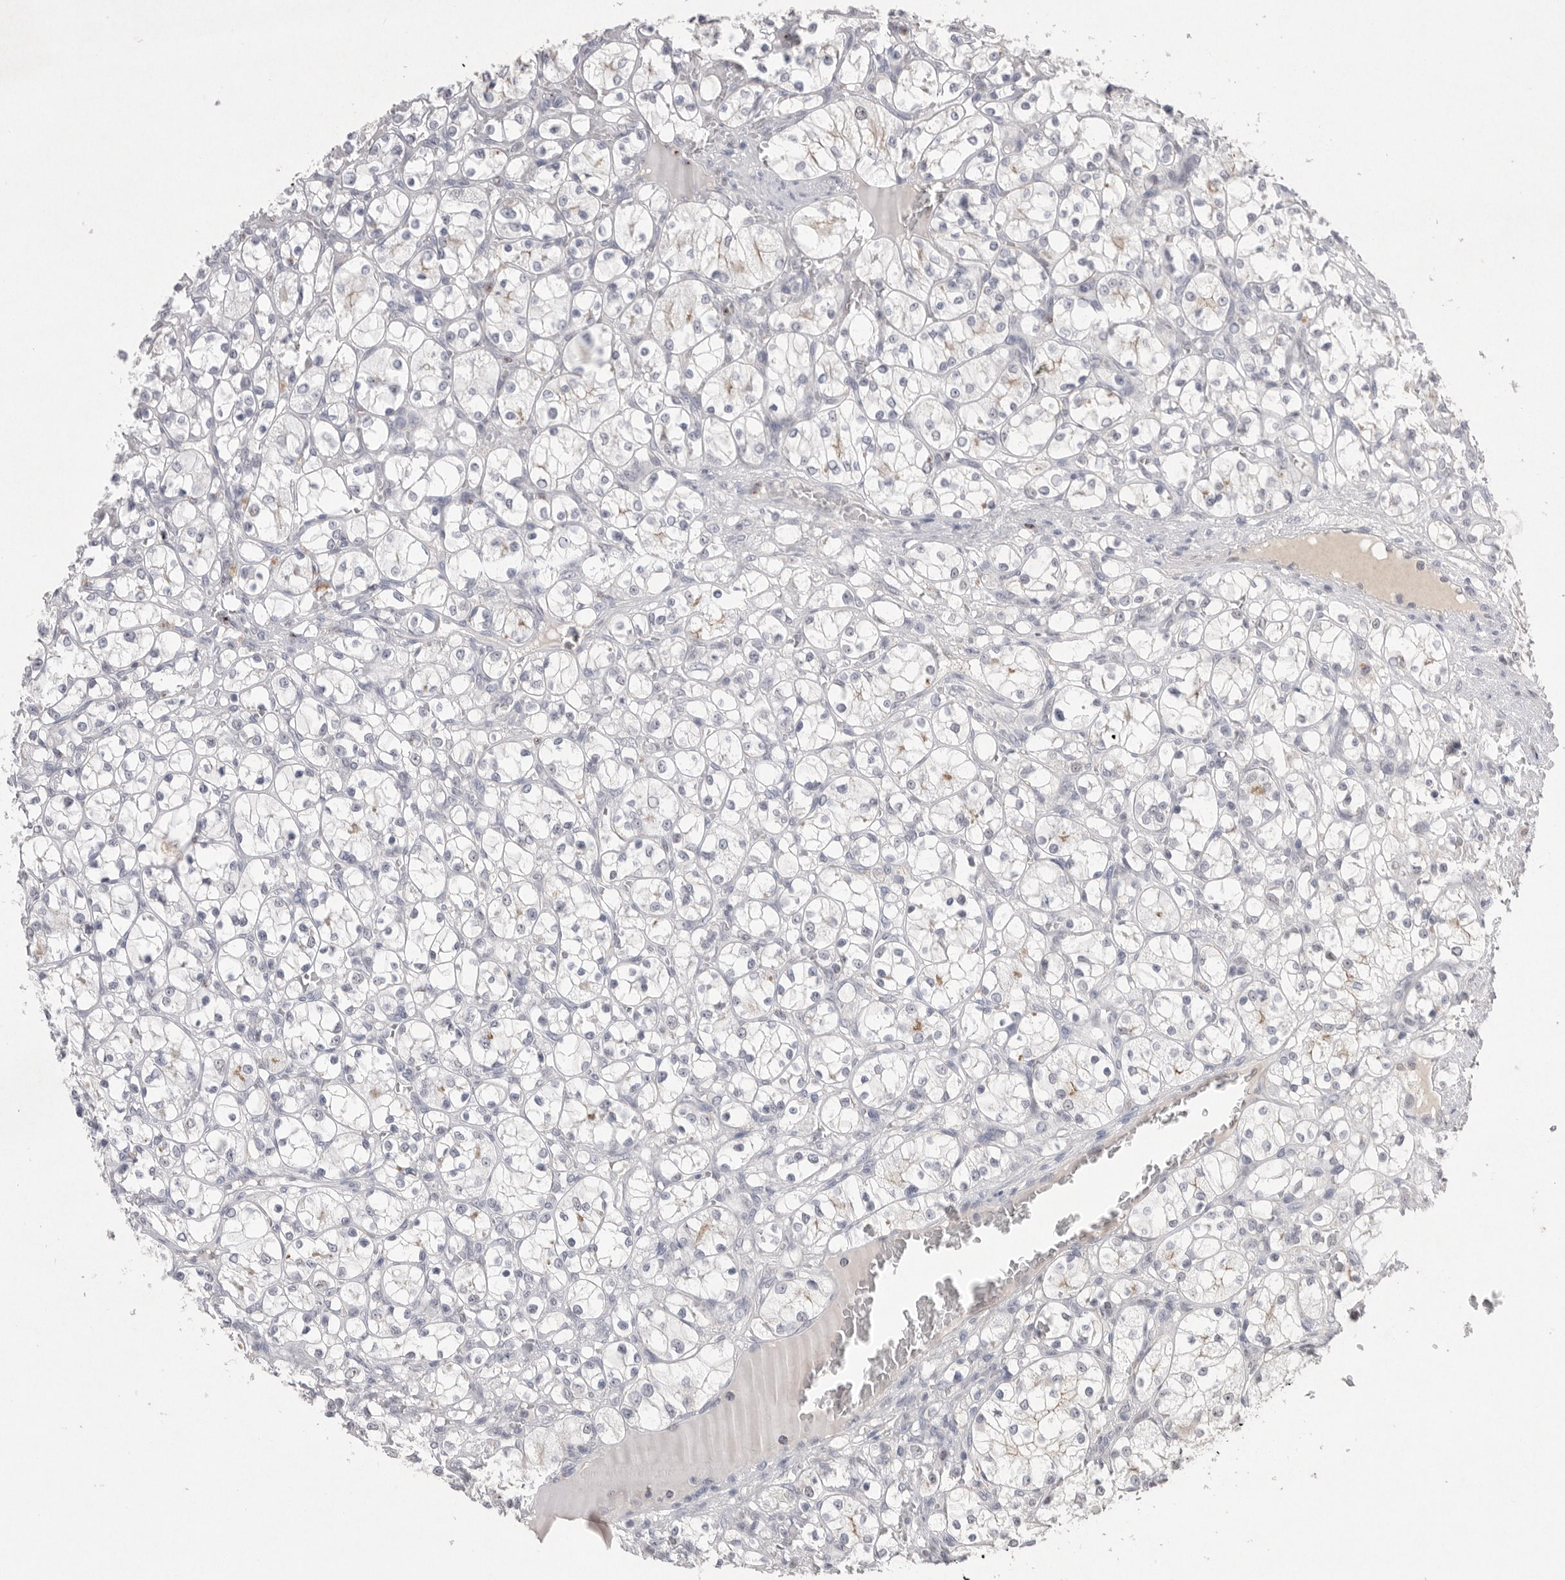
{"staining": {"intensity": "negative", "quantity": "none", "location": "none"}, "tissue": "renal cancer", "cell_type": "Tumor cells", "image_type": "cancer", "snomed": [{"axis": "morphology", "description": "Adenocarcinoma, NOS"}, {"axis": "topography", "description": "Kidney"}], "caption": "Immunohistochemical staining of human renal adenocarcinoma exhibits no significant staining in tumor cells.", "gene": "HUS1", "patient": {"sex": "female", "age": 69}}